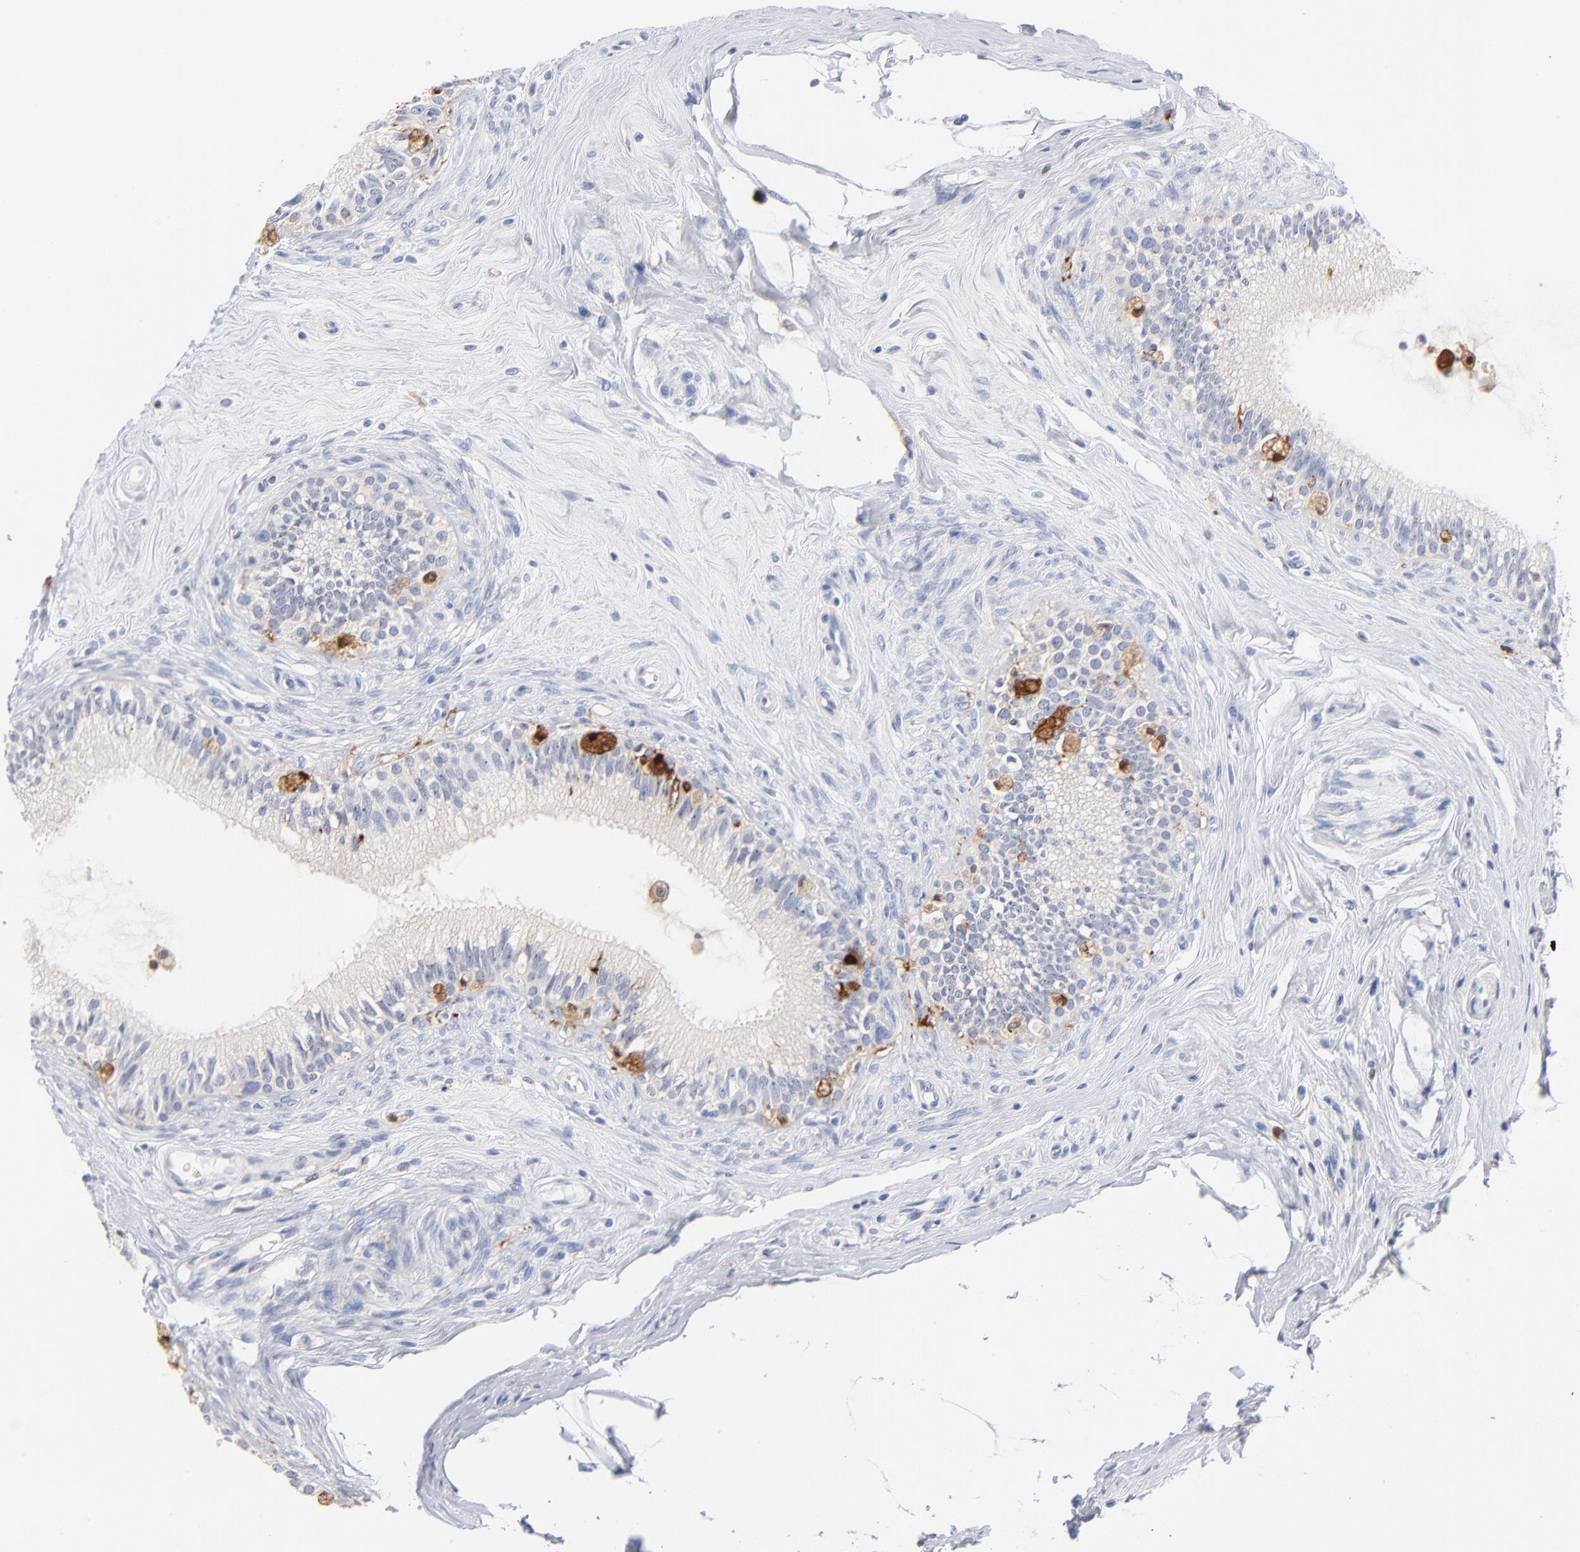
{"staining": {"intensity": "negative", "quantity": "none", "location": "none"}, "tissue": "epididymis", "cell_type": "Glandular cells", "image_type": "normal", "snomed": [{"axis": "morphology", "description": "Normal tissue, NOS"}, {"axis": "morphology", "description": "Inflammation, NOS"}, {"axis": "topography", "description": "Epididymis"}], "caption": "Glandular cells are negative for protein expression in normal human epididymis.", "gene": "IFIT2", "patient": {"sex": "male", "age": 84}}